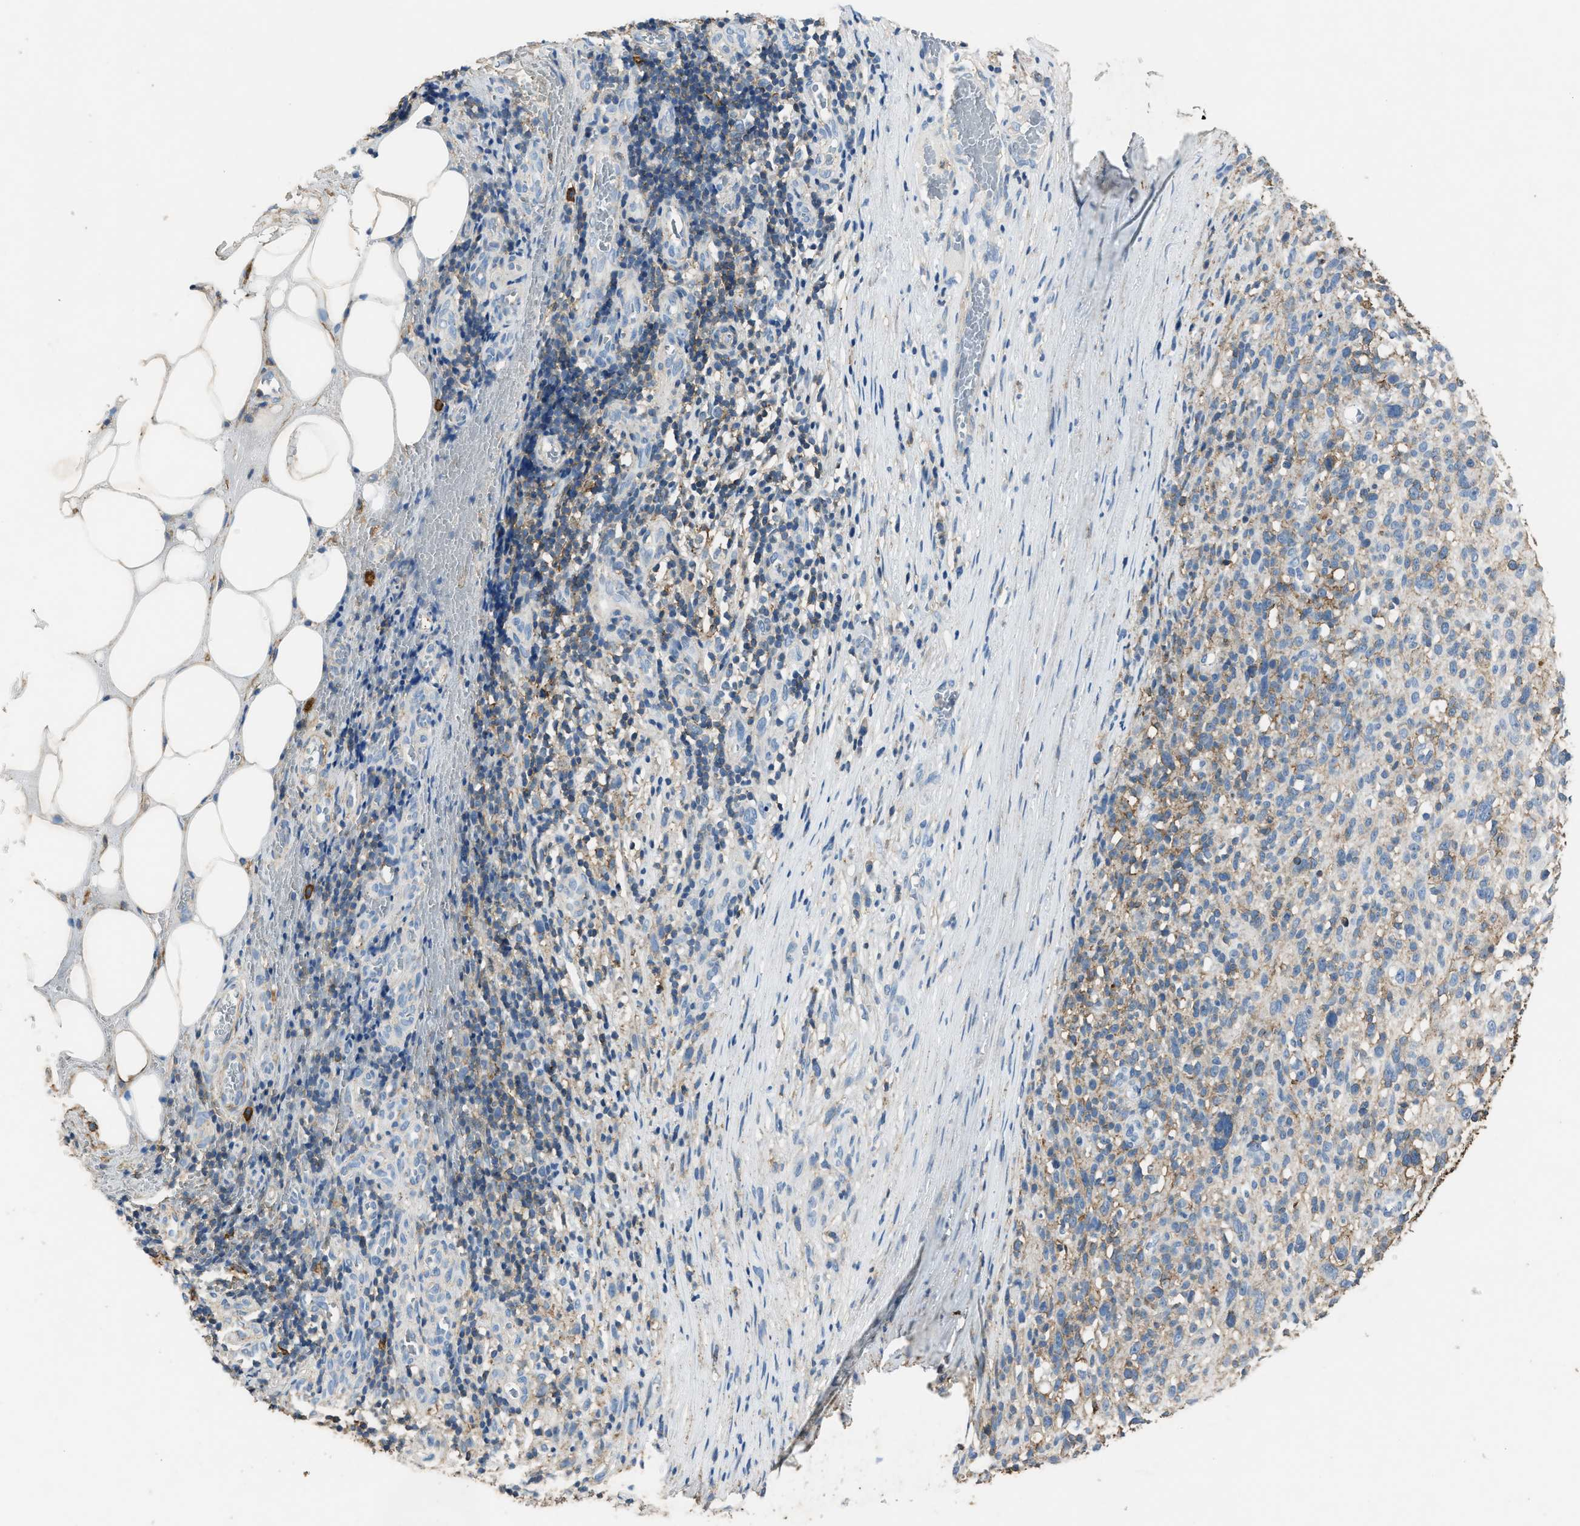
{"staining": {"intensity": "weak", "quantity": "<25%", "location": "cytoplasmic/membranous"}, "tissue": "melanoma", "cell_type": "Tumor cells", "image_type": "cancer", "snomed": [{"axis": "morphology", "description": "Malignant melanoma, NOS"}, {"axis": "topography", "description": "Skin"}], "caption": "This is a photomicrograph of IHC staining of melanoma, which shows no positivity in tumor cells. The staining is performed using DAB (3,3'-diaminobenzidine) brown chromogen with nuclei counter-stained in using hematoxylin.", "gene": "OR51E1", "patient": {"sex": "female", "age": 55}}